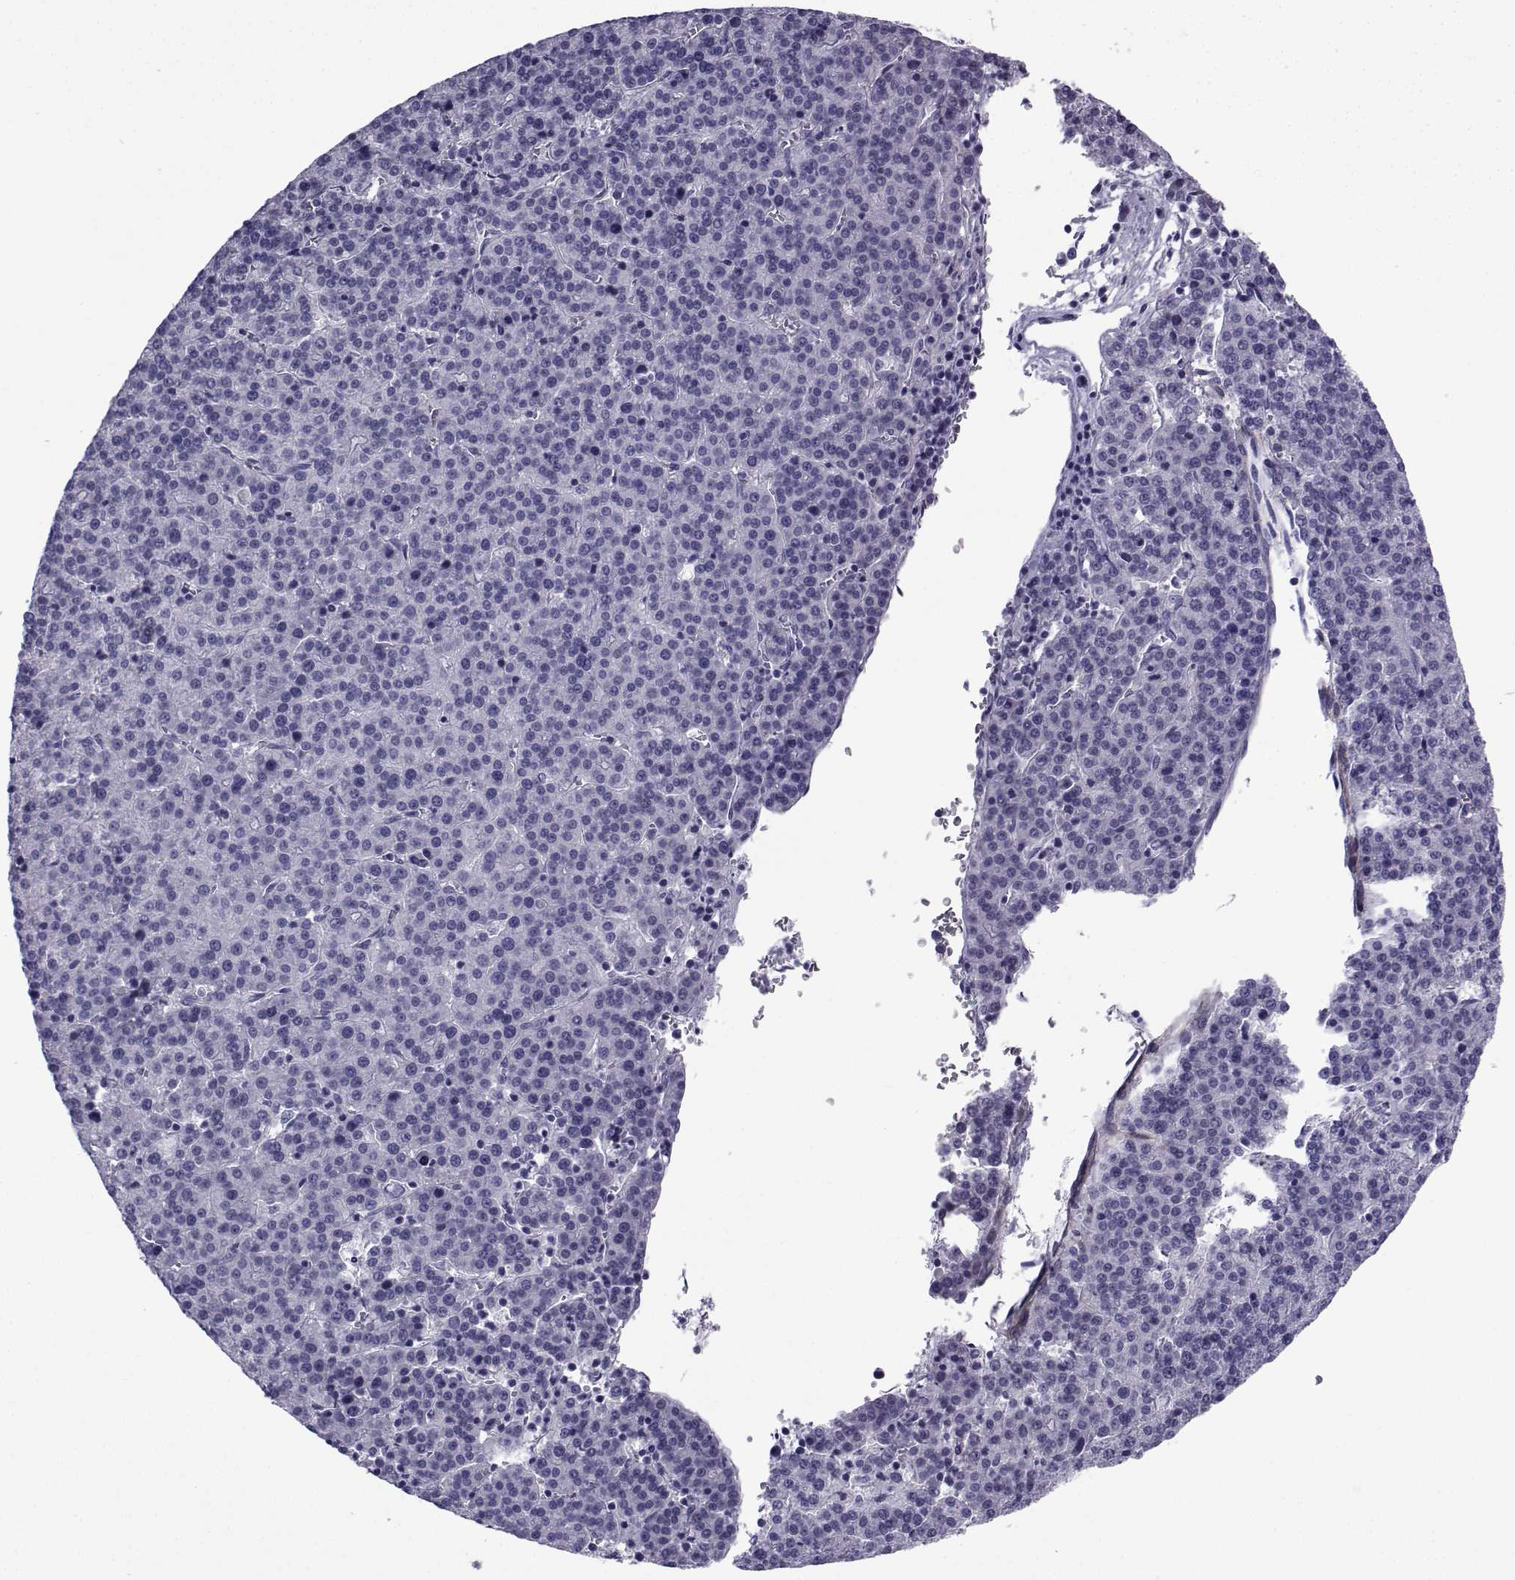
{"staining": {"intensity": "negative", "quantity": "none", "location": "none"}, "tissue": "liver cancer", "cell_type": "Tumor cells", "image_type": "cancer", "snomed": [{"axis": "morphology", "description": "Carcinoma, Hepatocellular, NOS"}, {"axis": "topography", "description": "Liver"}], "caption": "DAB (3,3'-diaminobenzidine) immunohistochemical staining of liver cancer reveals no significant staining in tumor cells. (DAB immunohistochemistry with hematoxylin counter stain).", "gene": "SPANXD", "patient": {"sex": "female", "age": 58}}